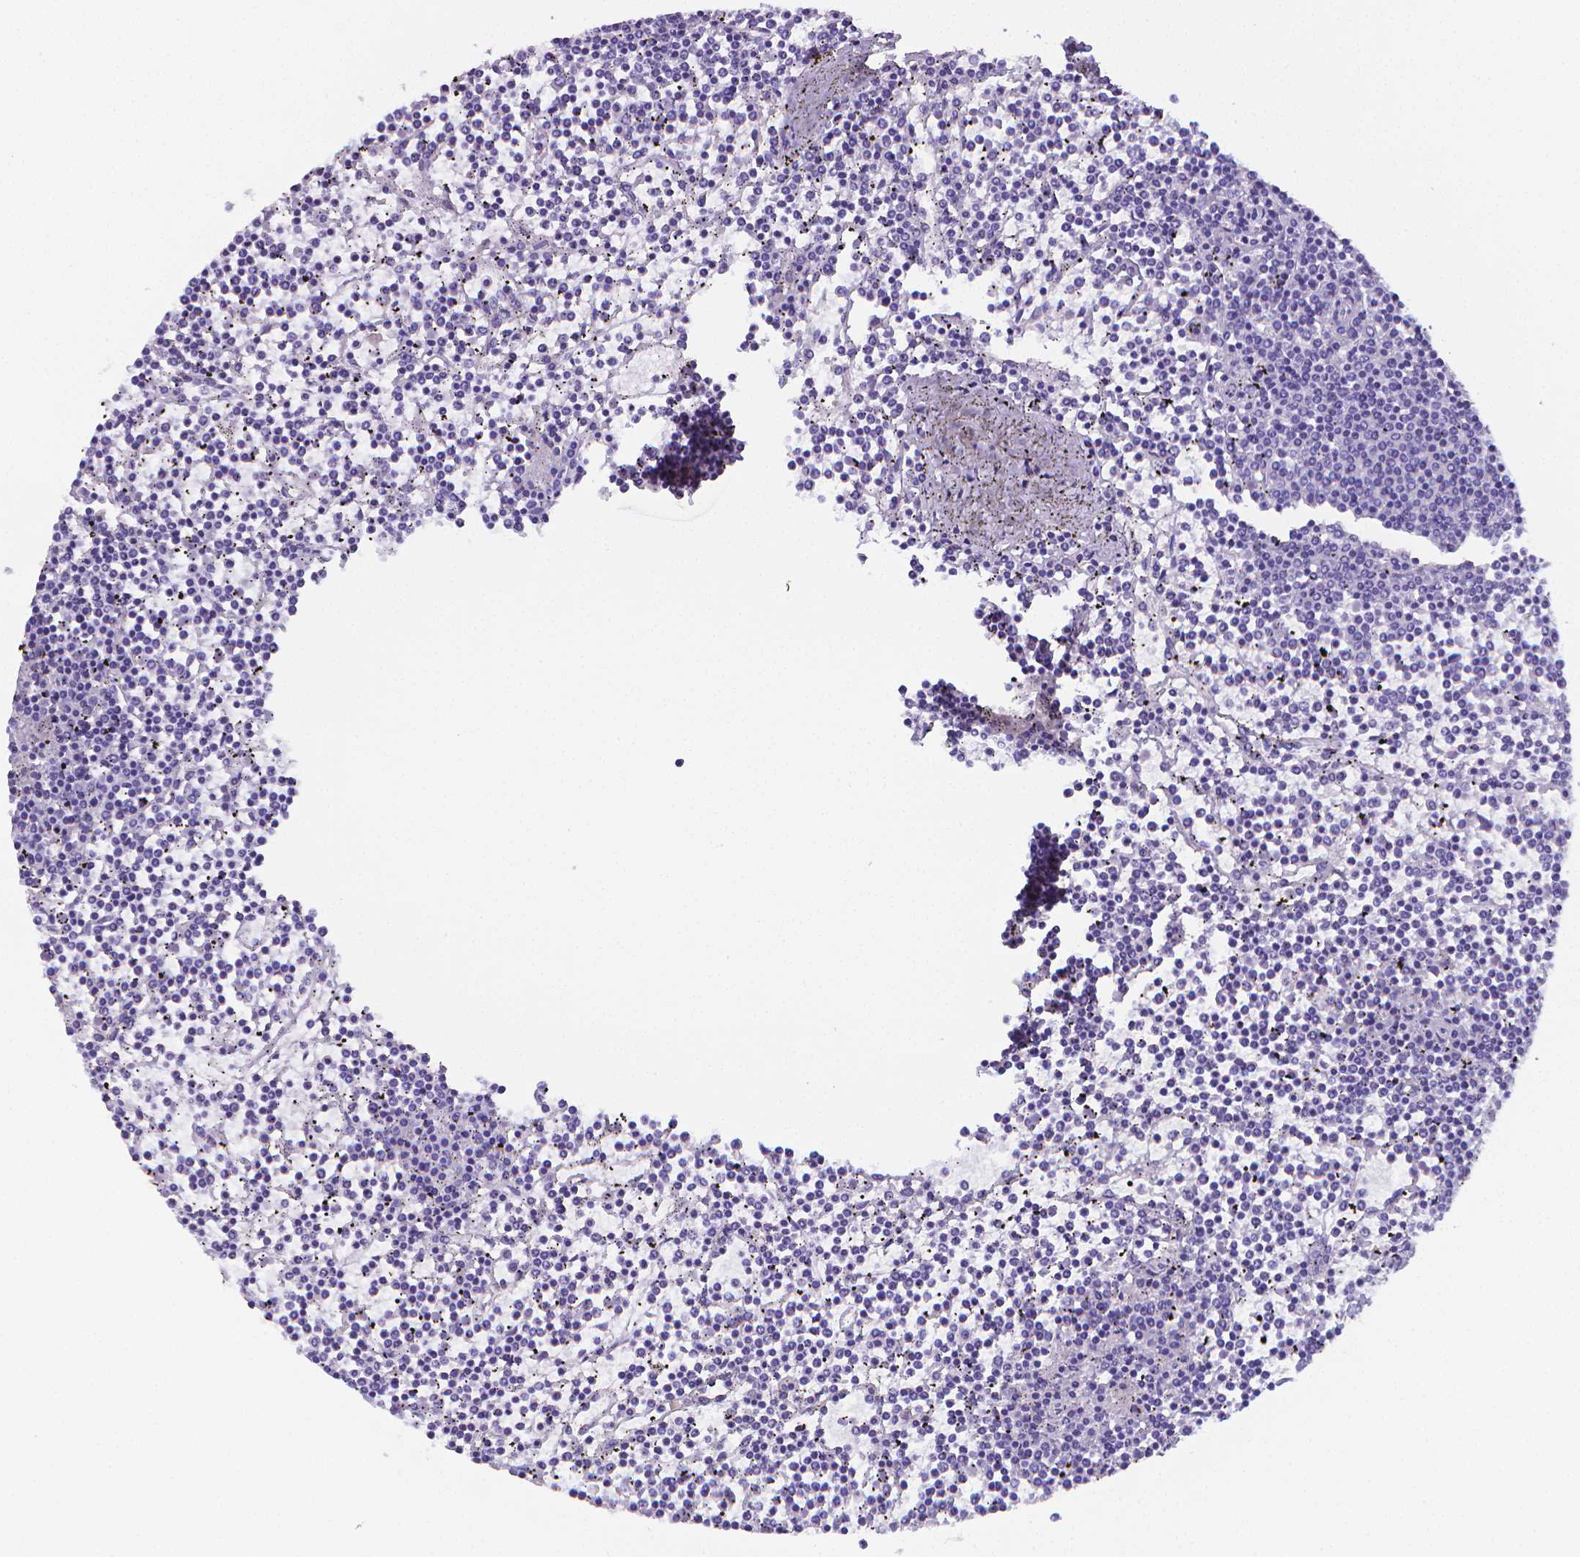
{"staining": {"intensity": "negative", "quantity": "none", "location": "none"}, "tissue": "lymphoma", "cell_type": "Tumor cells", "image_type": "cancer", "snomed": [{"axis": "morphology", "description": "Malignant lymphoma, non-Hodgkin's type, Low grade"}, {"axis": "topography", "description": "Spleen"}], "caption": "IHC of low-grade malignant lymphoma, non-Hodgkin's type reveals no positivity in tumor cells.", "gene": "LRRC73", "patient": {"sex": "female", "age": 19}}